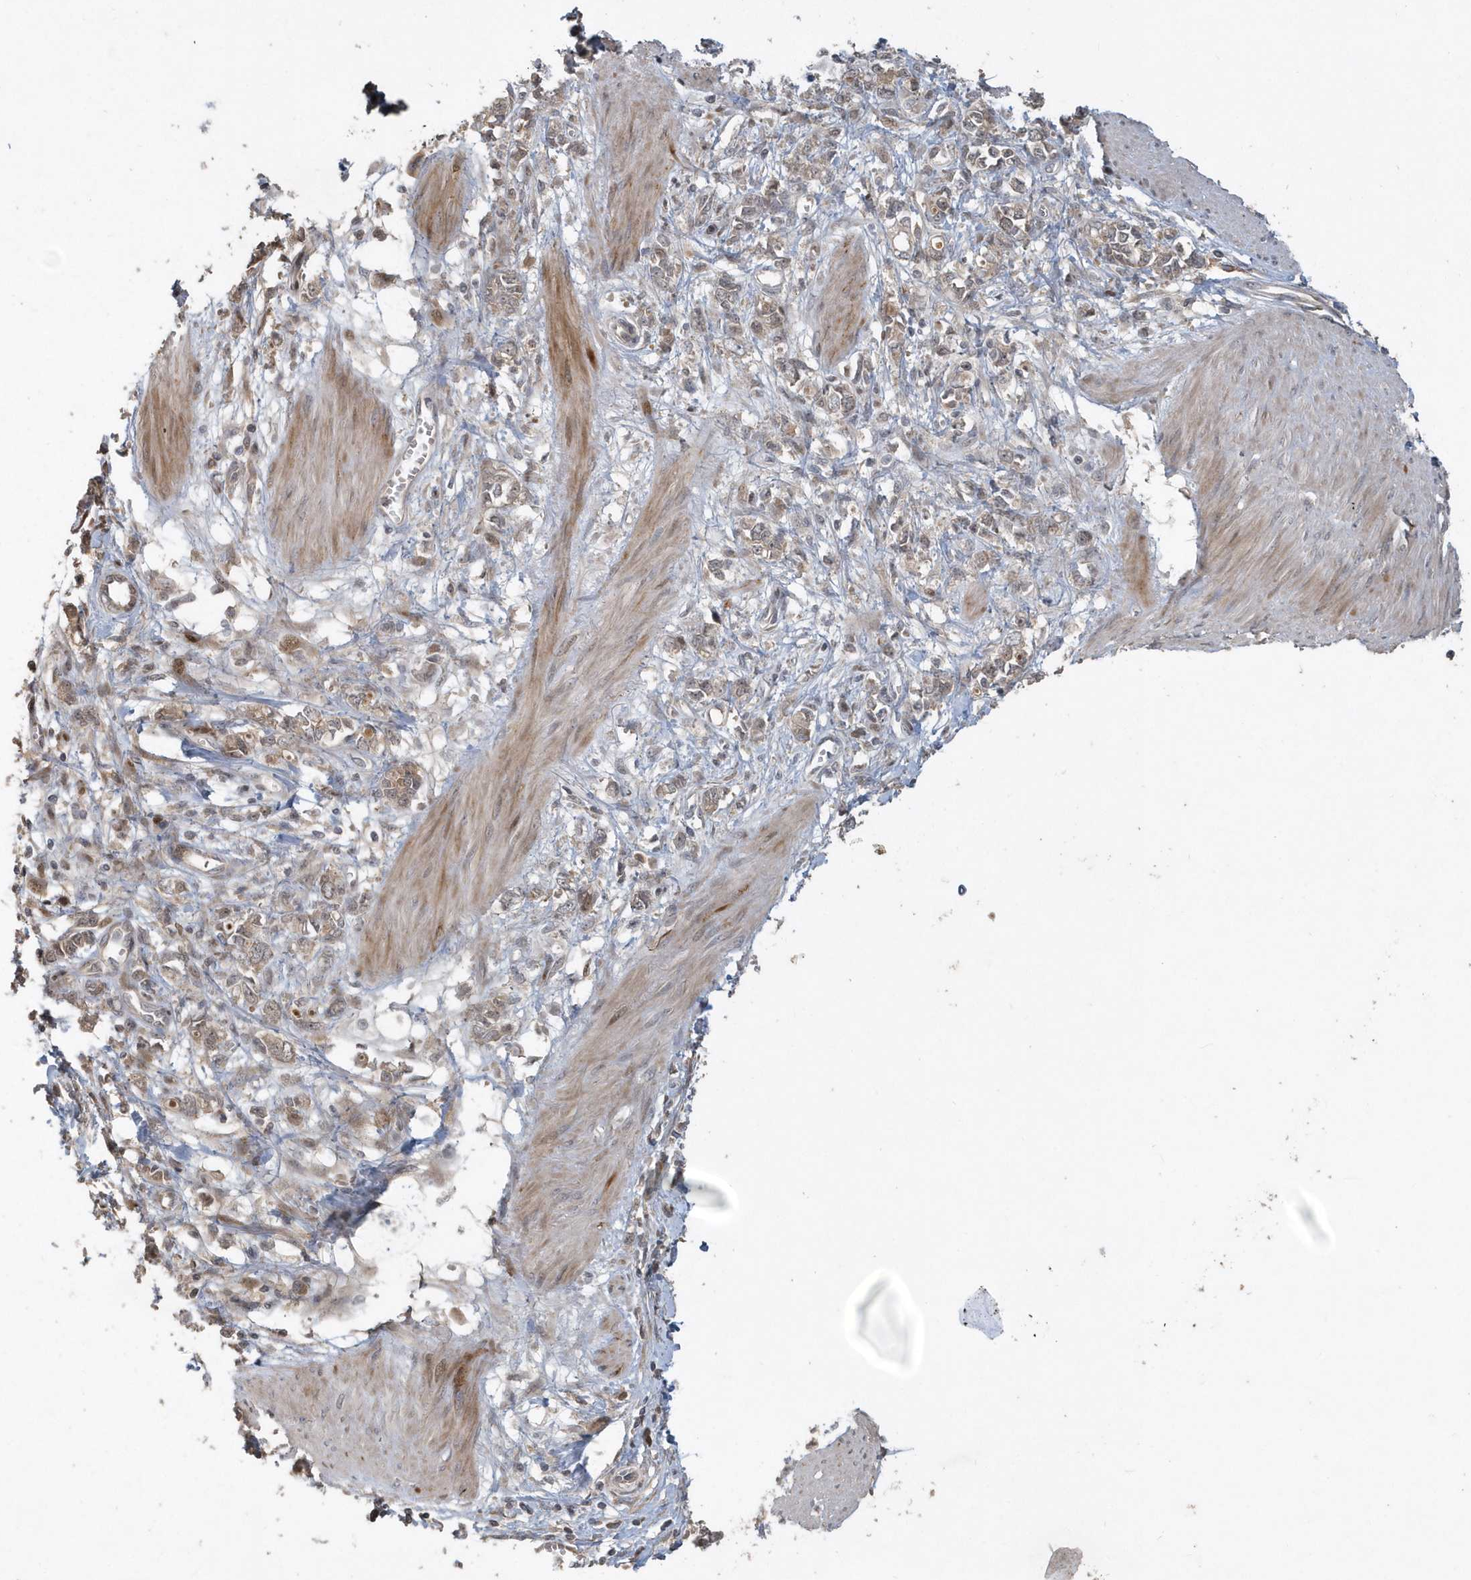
{"staining": {"intensity": "moderate", "quantity": ">75%", "location": "cytoplasmic/membranous"}, "tissue": "stomach cancer", "cell_type": "Tumor cells", "image_type": "cancer", "snomed": [{"axis": "morphology", "description": "Adenocarcinoma, NOS"}, {"axis": "topography", "description": "Stomach"}], "caption": "Immunohistochemical staining of human stomach cancer reveals medium levels of moderate cytoplasmic/membranous protein expression in approximately >75% of tumor cells.", "gene": "TRAIP", "patient": {"sex": "female", "age": 76}}